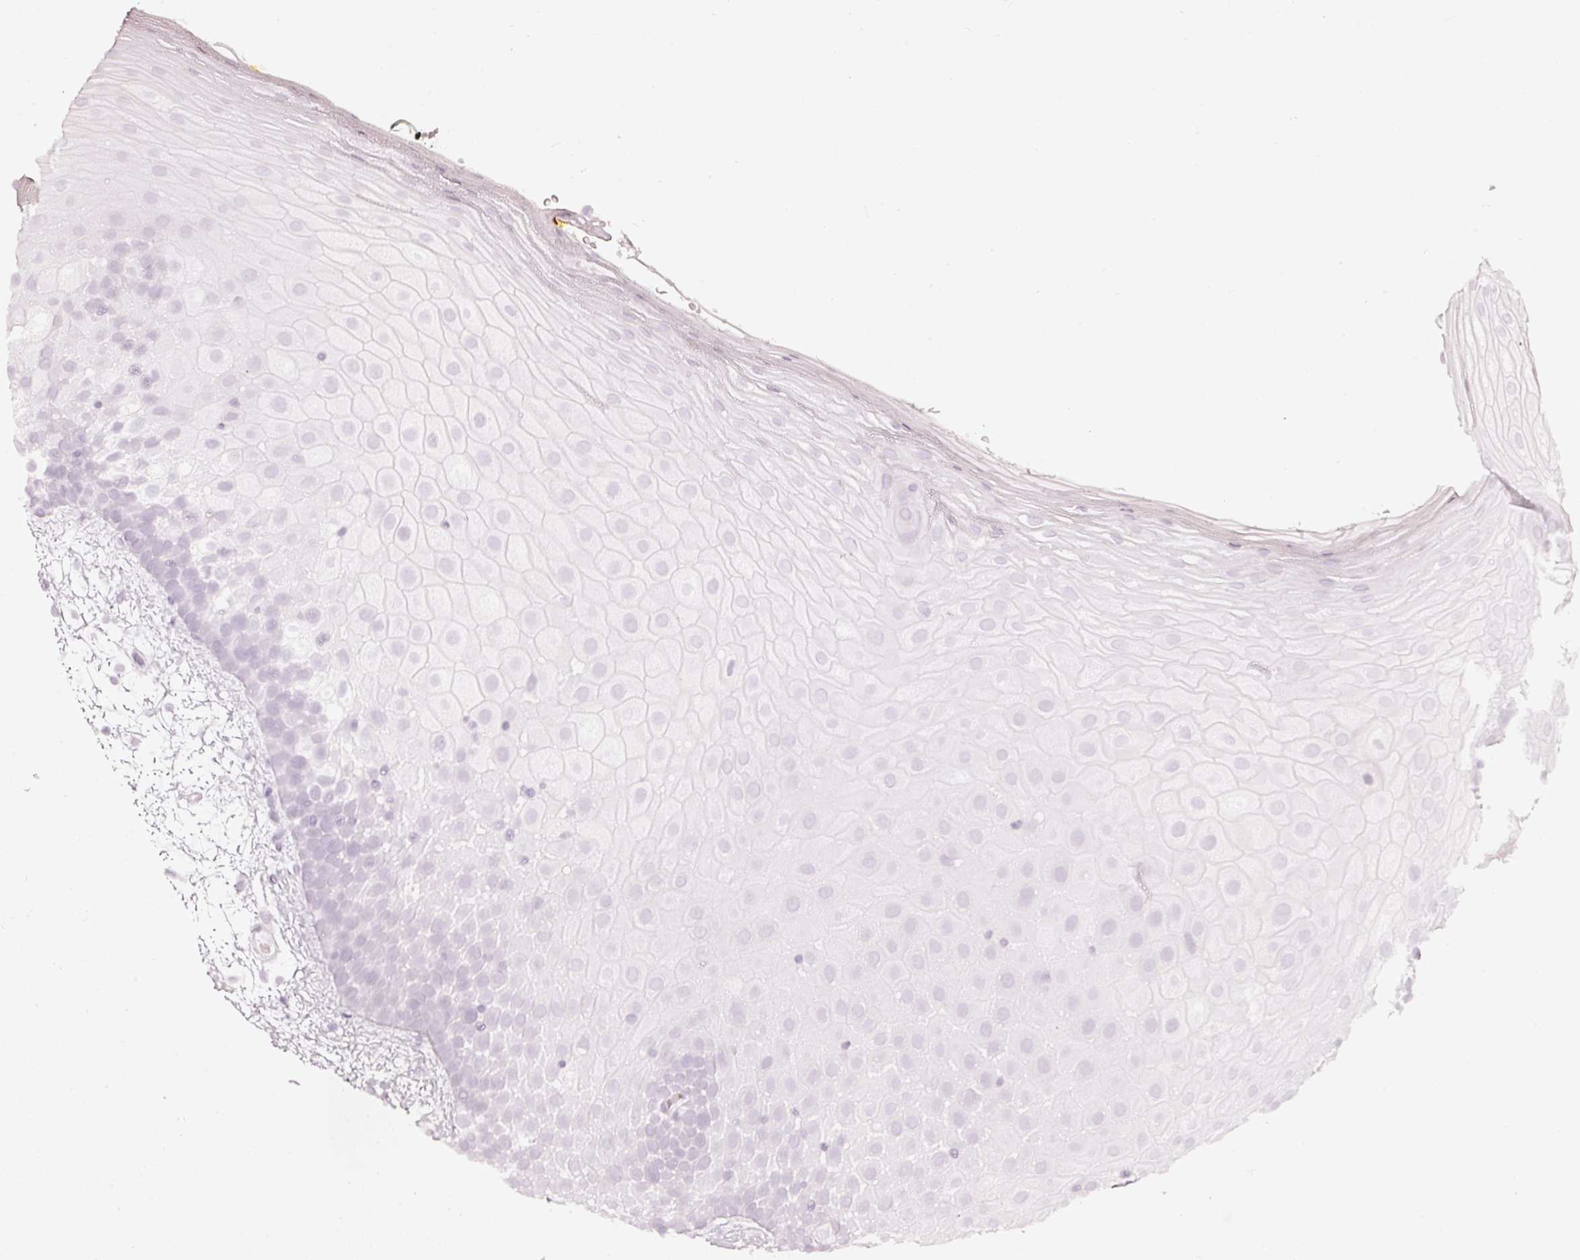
{"staining": {"intensity": "negative", "quantity": "none", "location": "none"}, "tissue": "oral mucosa", "cell_type": "Squamous epithelial cells", "image_type": "normal", "snomed": [{"axis": "morphology", "description": "Normal tissue, NOS"}, {"axis": "morphology", "description": "Squamous cell carcinoma, NOS"}, {"axis": "topography", "description": "Oral tissue"}, {"axis": "topography", "description": "Tounge, NOS"}, {"axis": "topography", "description": "Head-Neck"}], "caption": "A high-resolution micrograph shows IHC staining of normal oral mucosa, which demonstrates no significant expression in squamous epithelial cells.", "gene": "CNP", "patient": {"sex": "male", "age": 76}}